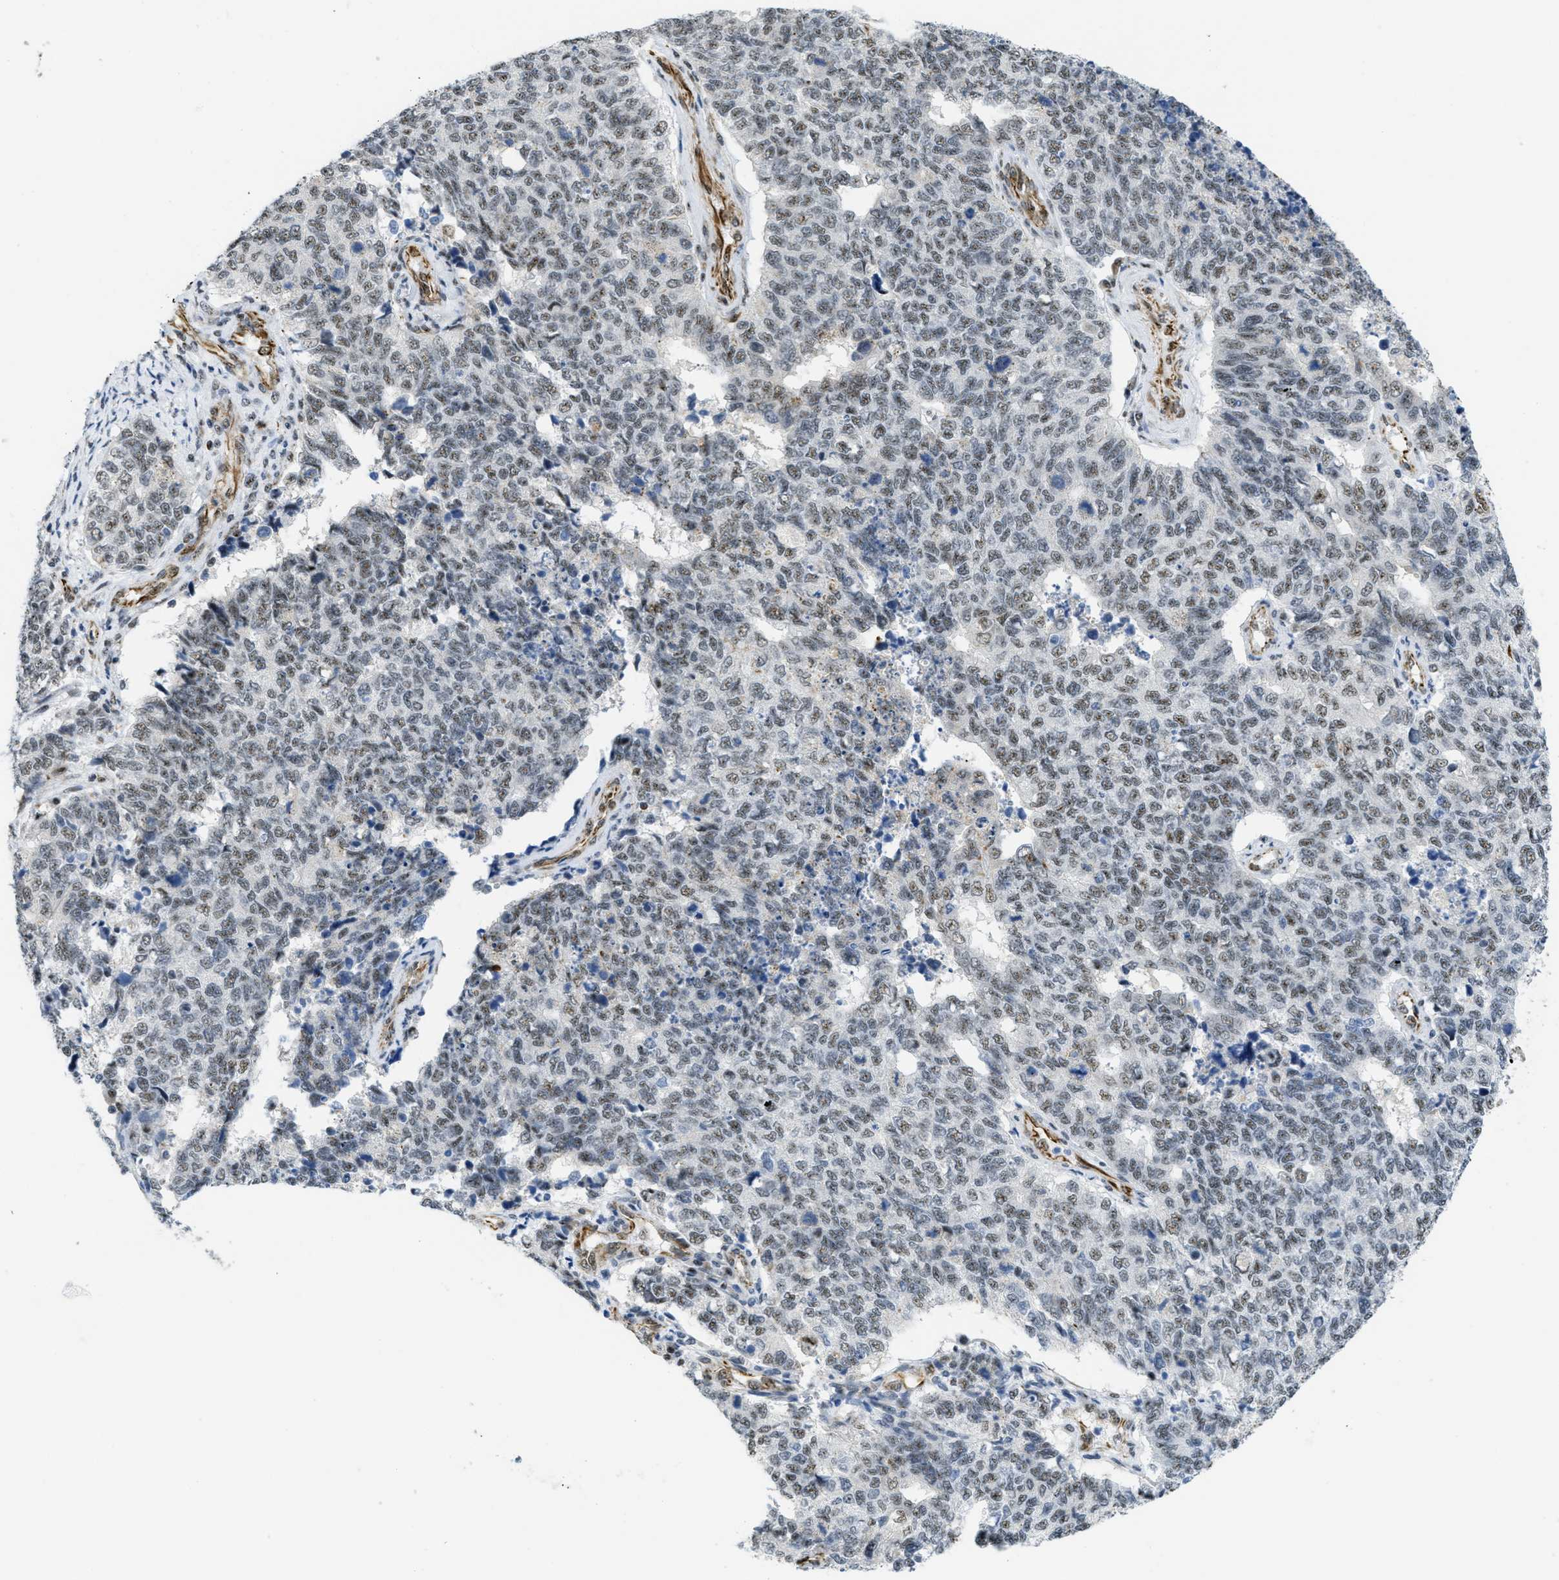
{"staining": {"intensity": "weak", "quantity": ">75%", "location": "nuclear"}, "tissue": "cervical cancer", "cell_type": "Tumor cells", "image_type": "cancer", "snomed": [{"axis": "morphology", "description": "Squamous cell carcinoma, NOS"}, {"axis": "topography", "description": "Cervix"}], "caption": "Approximately >75% of tumor cells in cervical cancer (squamous cell carcinoma) exhibit weak nuclear protein positivity as visualized by brown immunohistochemical staining.", "gene": "LRRC8B", "patient": {"sex": "female", "age": 63}}